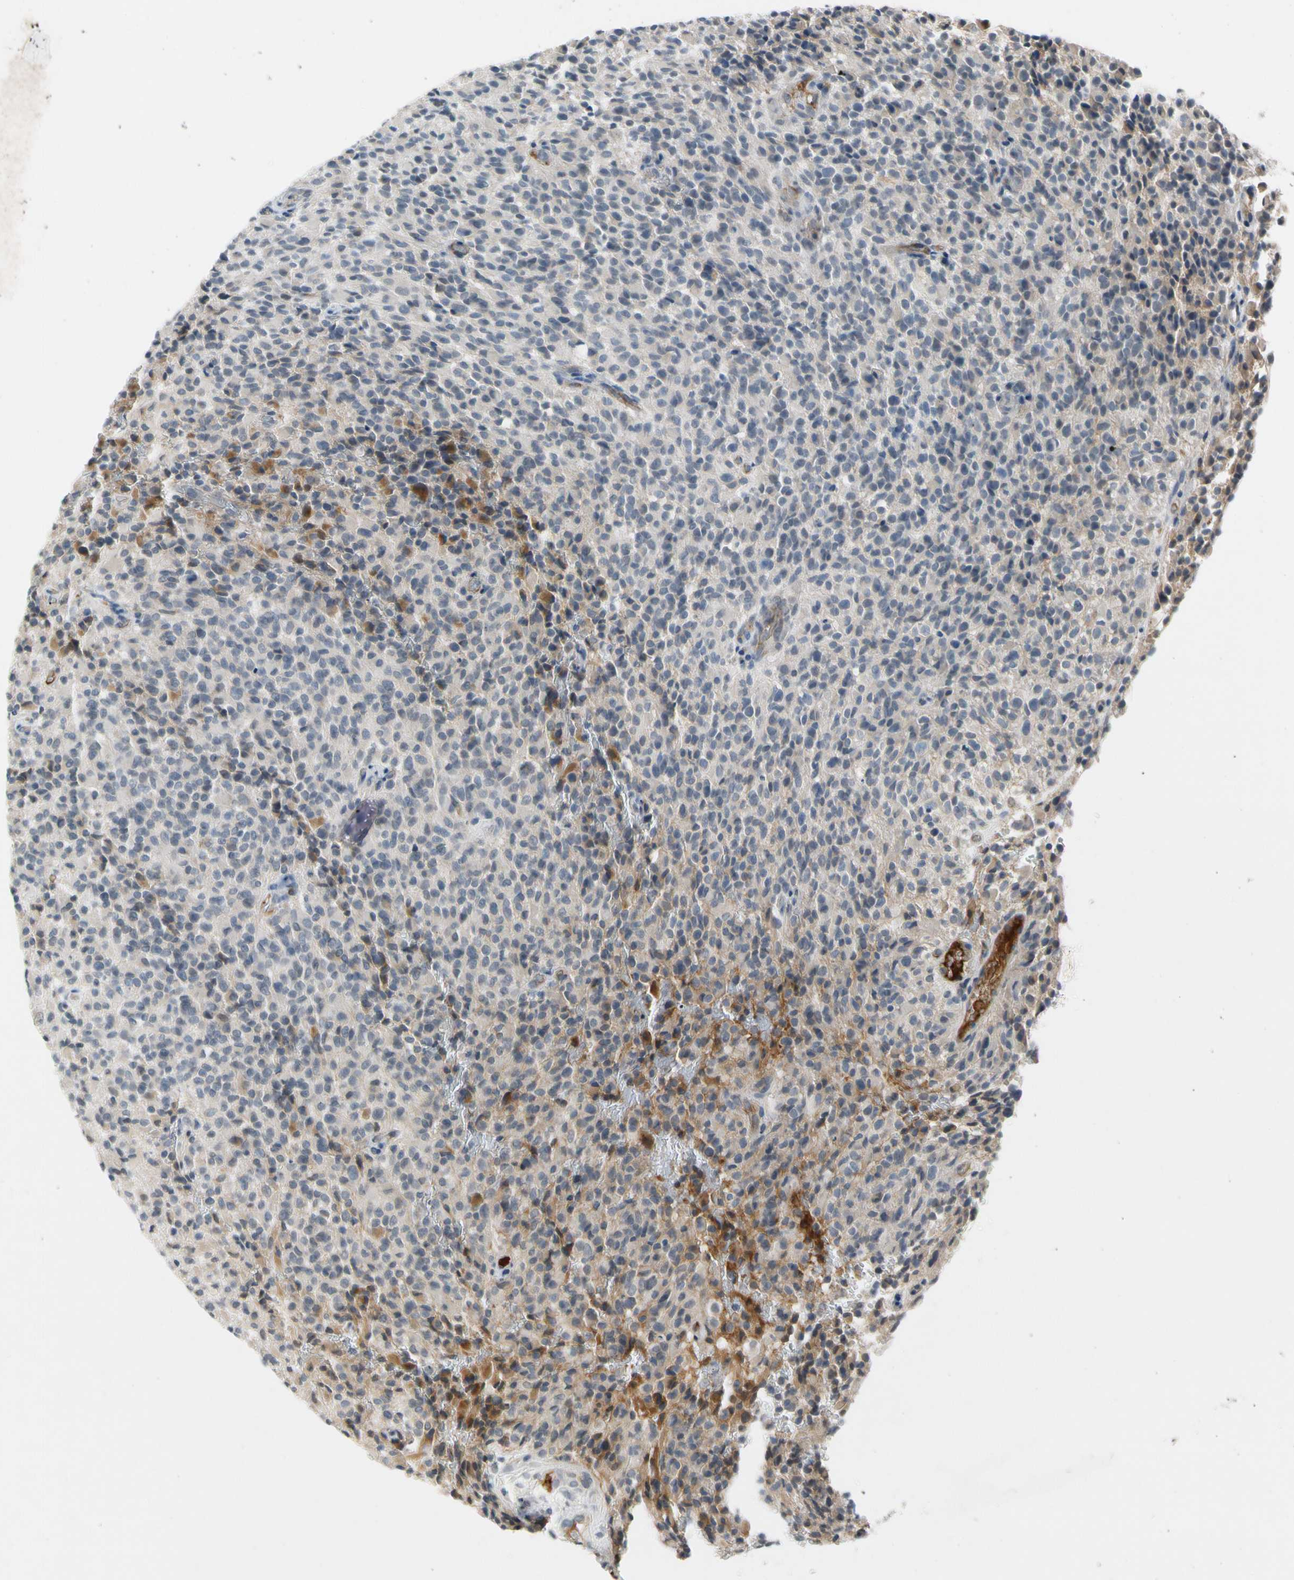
{"staining": {"intensity": "negative", "quantity": "none", "location": "none"}, "tissue": "glioma", "cell_type": "Tumor cells", "image_type": "cancer", "snomed": [{"axis": "morphology", "description": "Glioma, malignant, High grade"}, {"axis": "topography", "description": "Brain"}], "caption": "This micrograph is of malignant high-grade glioma stained with IHC to label a protein in brown with the nuclei are counter-stained blue. There is no positivity in tumor cells.", "gene": "CNDP1", "patient": {"sex": "male", "age": 71}}